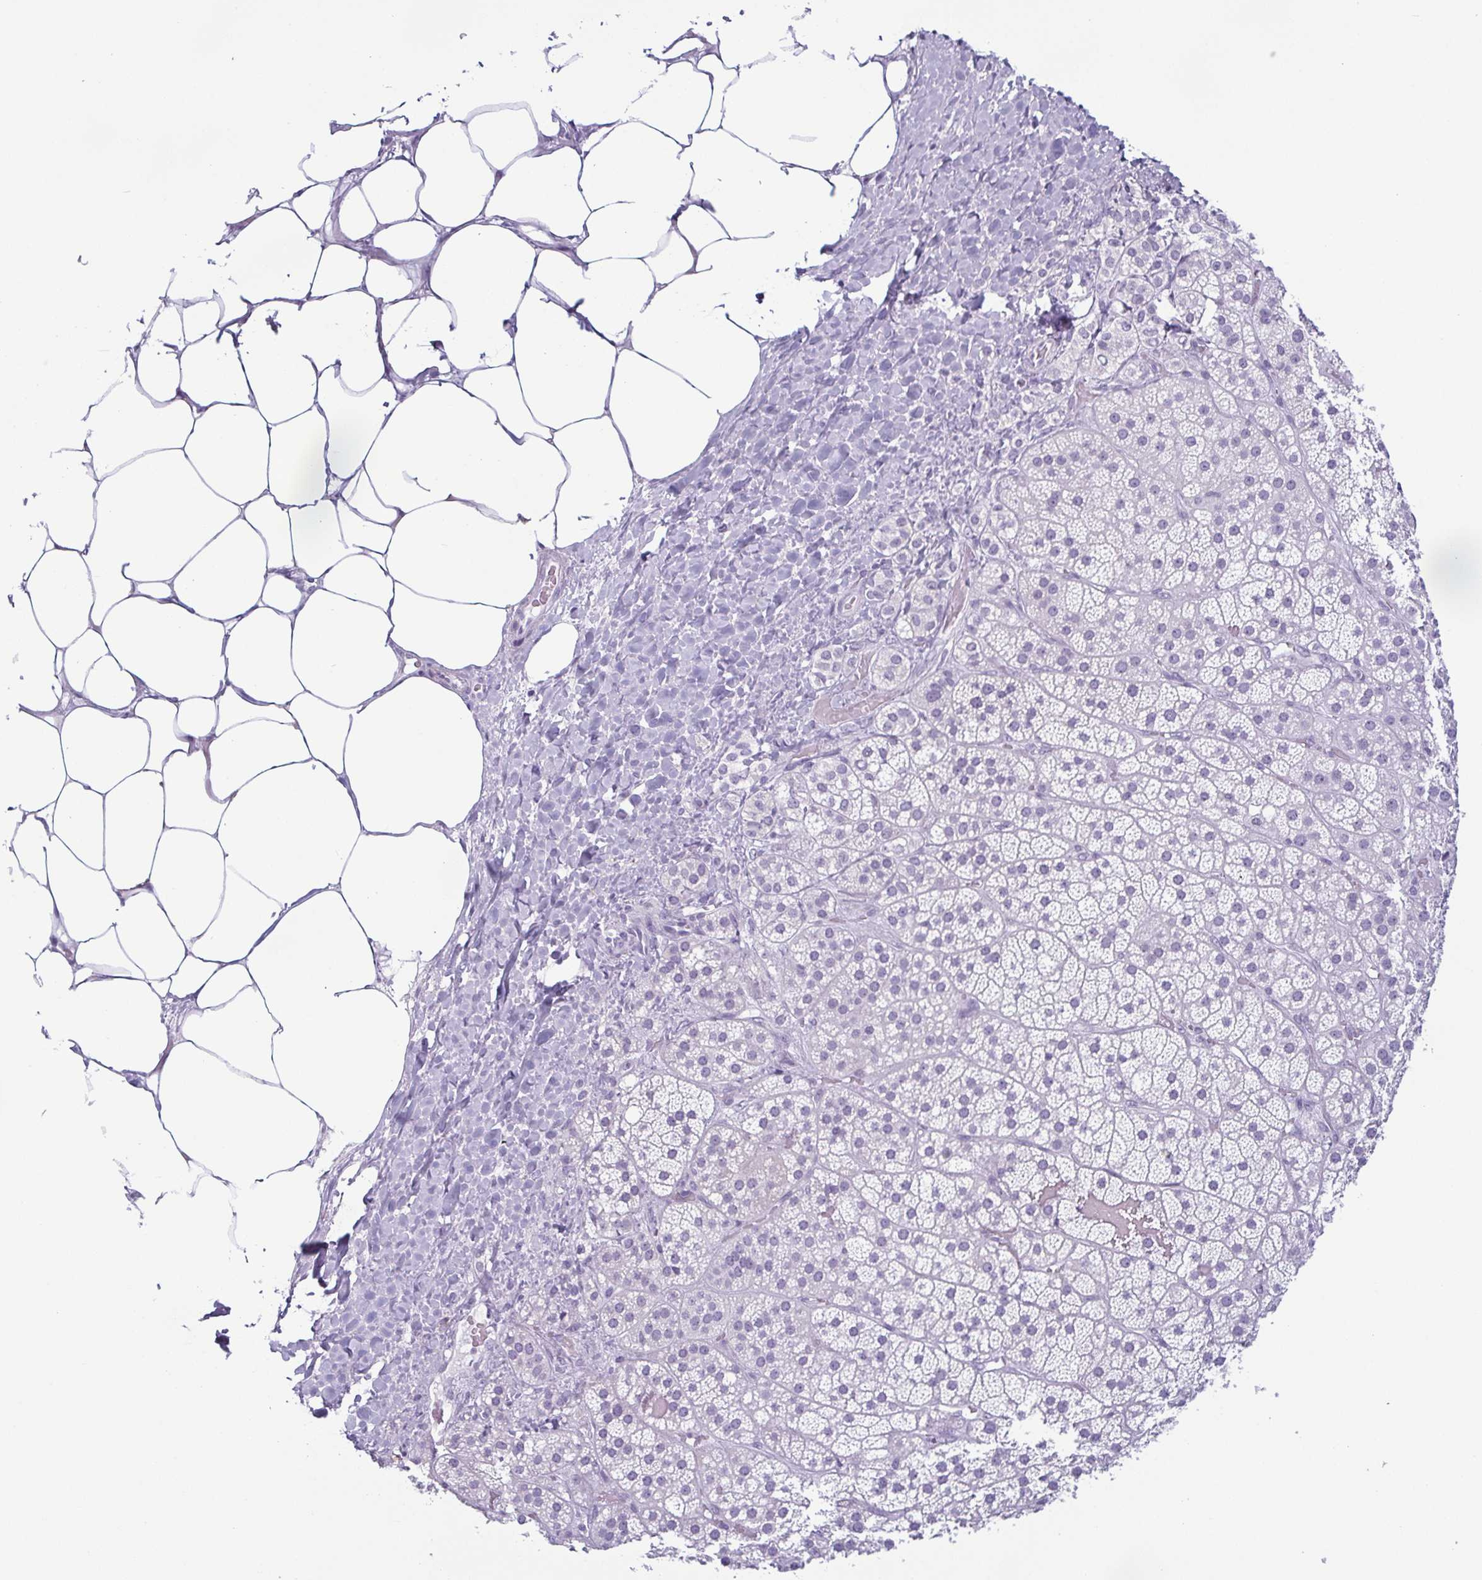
{"staining": {"intensity": "weak", "quantity": "<25%", "location": "cytoplasmic/membranous"}, "tissue": "adrenal gland", "cell_type": "Glandular cells", "image_type": "normal", "snomed": [{"axis": "morphology", "description": "Normal tissue, NOS"}, {"axis": "topography", "description": "Adrenal gland"}], "caption": "Glandular cells are negative for protein expression in unremarkable human adrenal gland.", "gene": "KRT78", "patient": {"sex": "male", "age": 57}}